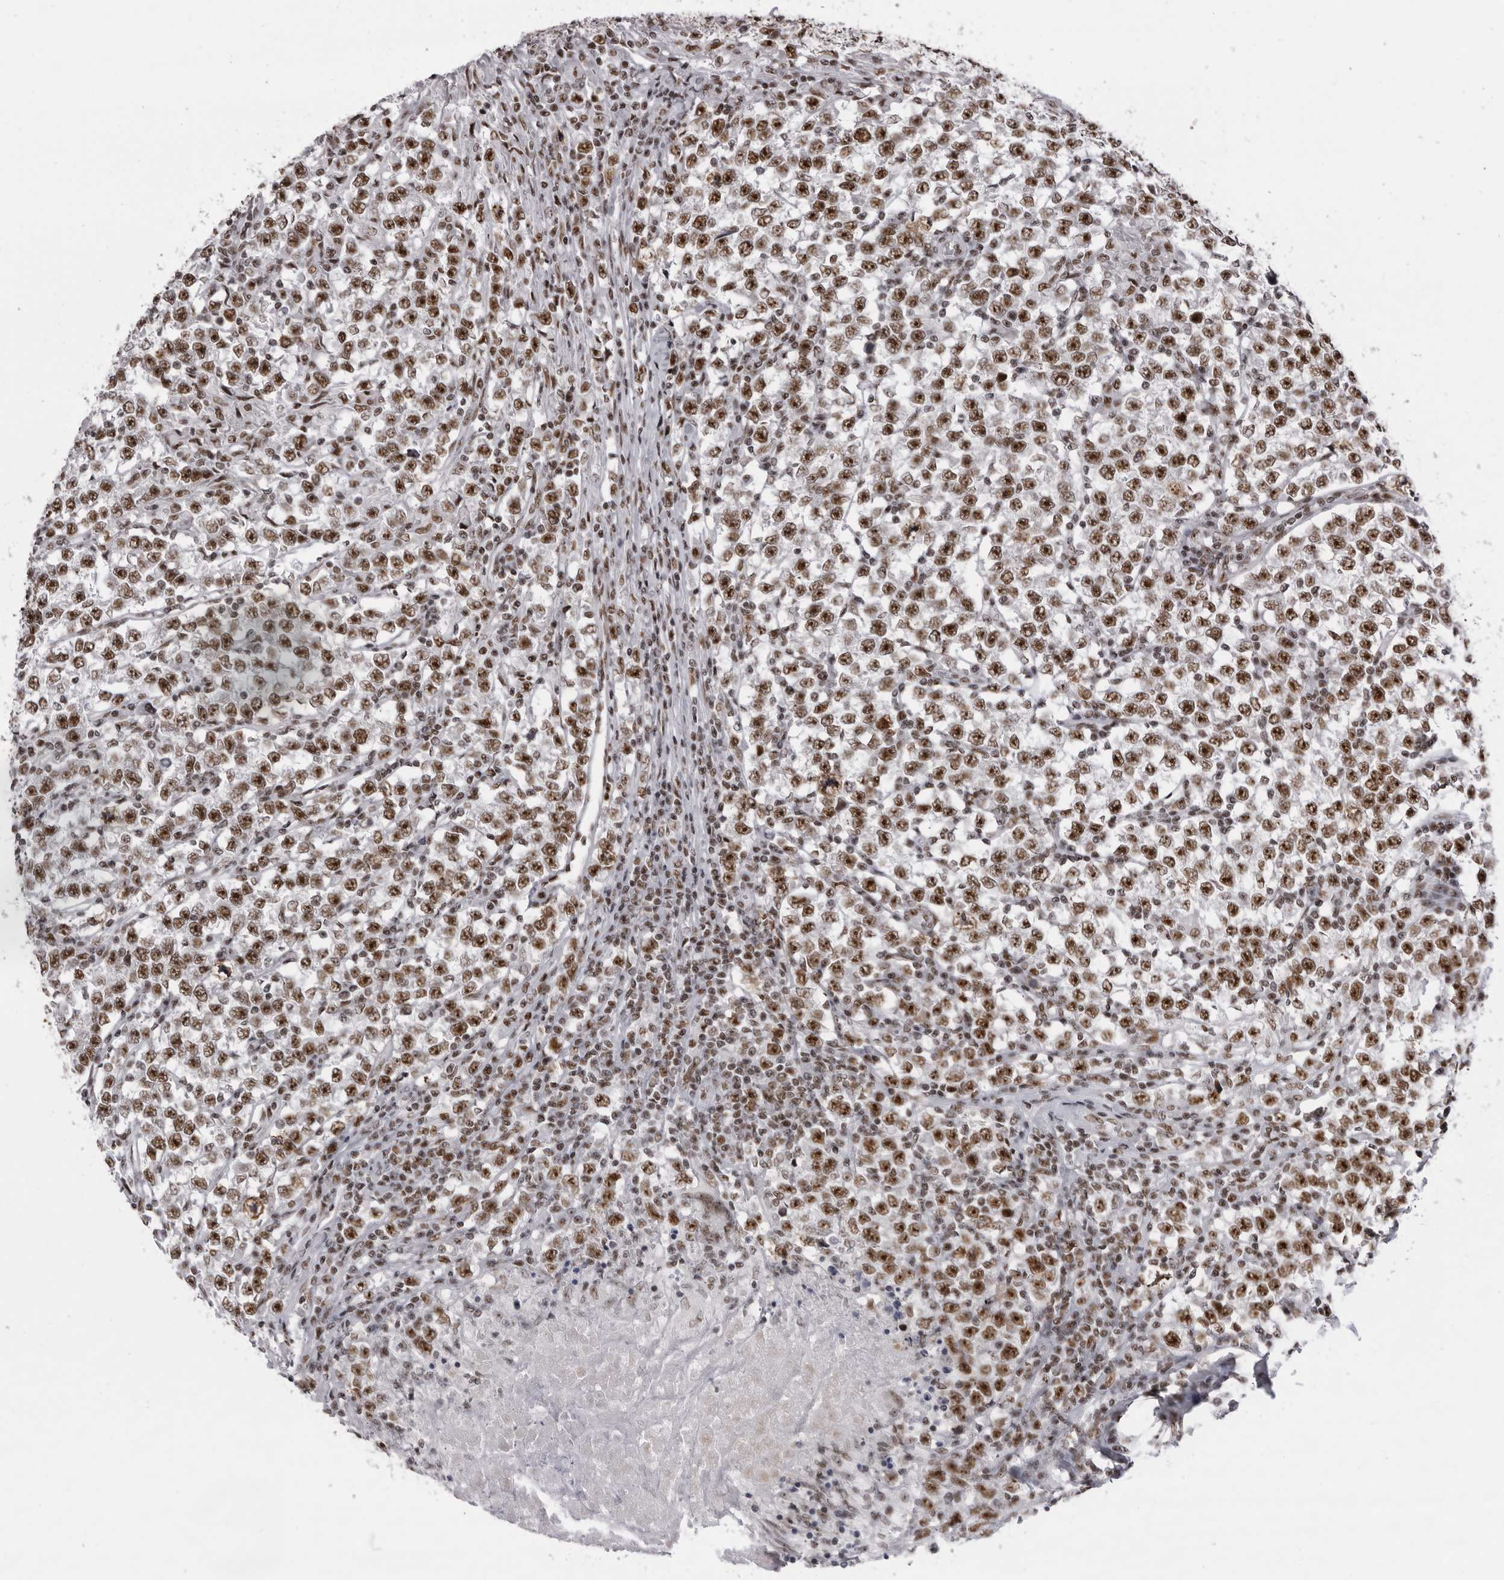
{"staining": {"intensity": "strong", "quantity": ">75%", "location": "nuclear"}, "tissue": "testis cancer", "cell_type": "Tumor cells", "image_type": "cancer", "snomed": [{"axis": "morphology", "description": "Normal tissue, NOS"}, {"axis": "morphology", "description": "Seminoma, NOS"}, {"axis": "topography", "description": "Testis"}], "caption": "Immunohistochemistry (IHC) photomicrograph of neoplastic tissue: testis cancer (seminoma) stained using immunohistochemistry (IHC) demonstrates high levels of strong protein expression localized specifically in the nuclear of tumor cells, appearing as a nuclear brown color.", "gene": "DHX9", "patient": {"sex": "male", "age": 43}}